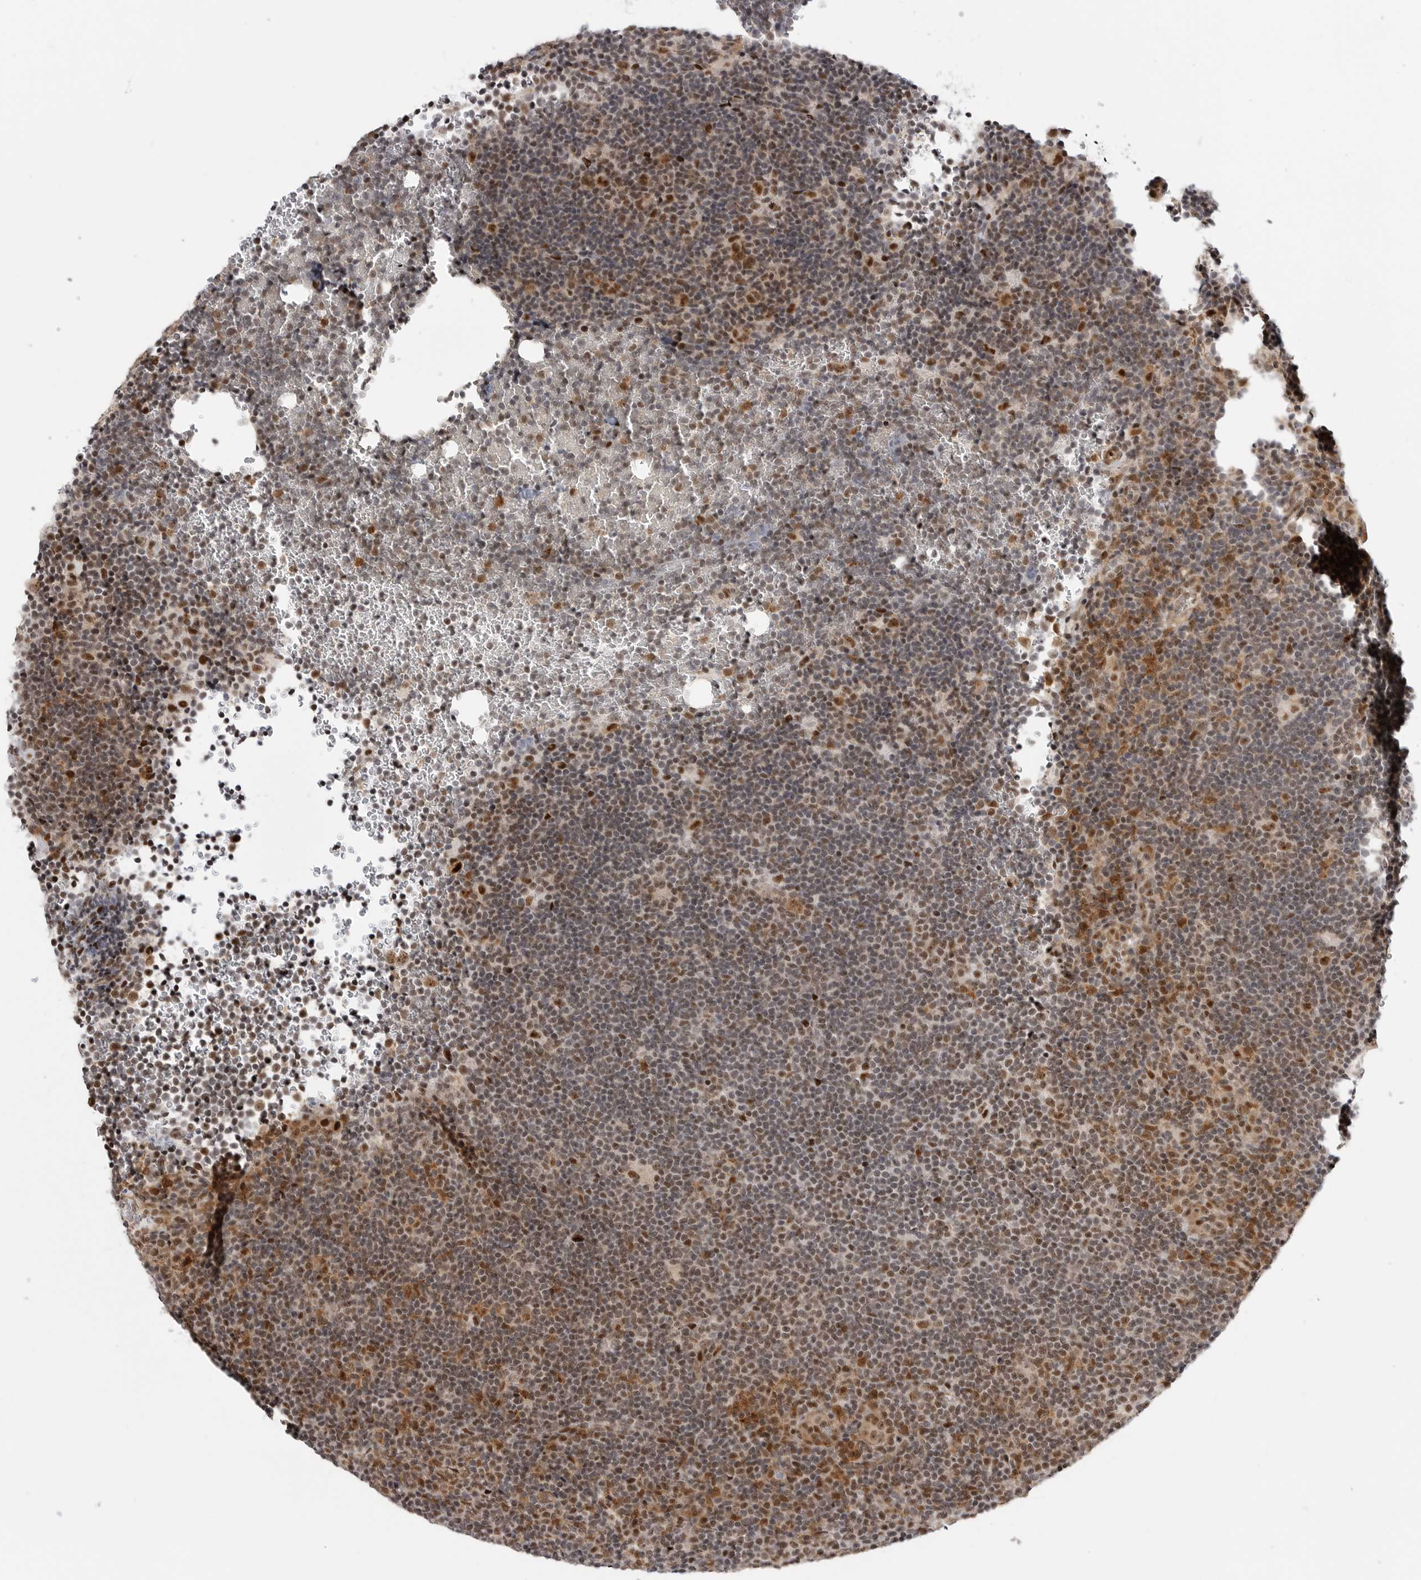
{"staining": {"intensity": "strong", "quantity": ">75%", "location": "nuclear"}, "tissue": "lymphoma", "cell_type": "Tumor cells", "image_type": "cancer", "snomed": [{"axis": "morphology", "description": "Hodgkin's disease, NOS"}, {"axis": "topography", "description": "Lymph node"}], "caption": "About >75% of tumor cells in lymphoma demonstrate strong nuclear protein expression as visualized by brown immunohistochemical staining.", "gene": "GPATCH2", "patient": {"sex": "female", "age": 57}}